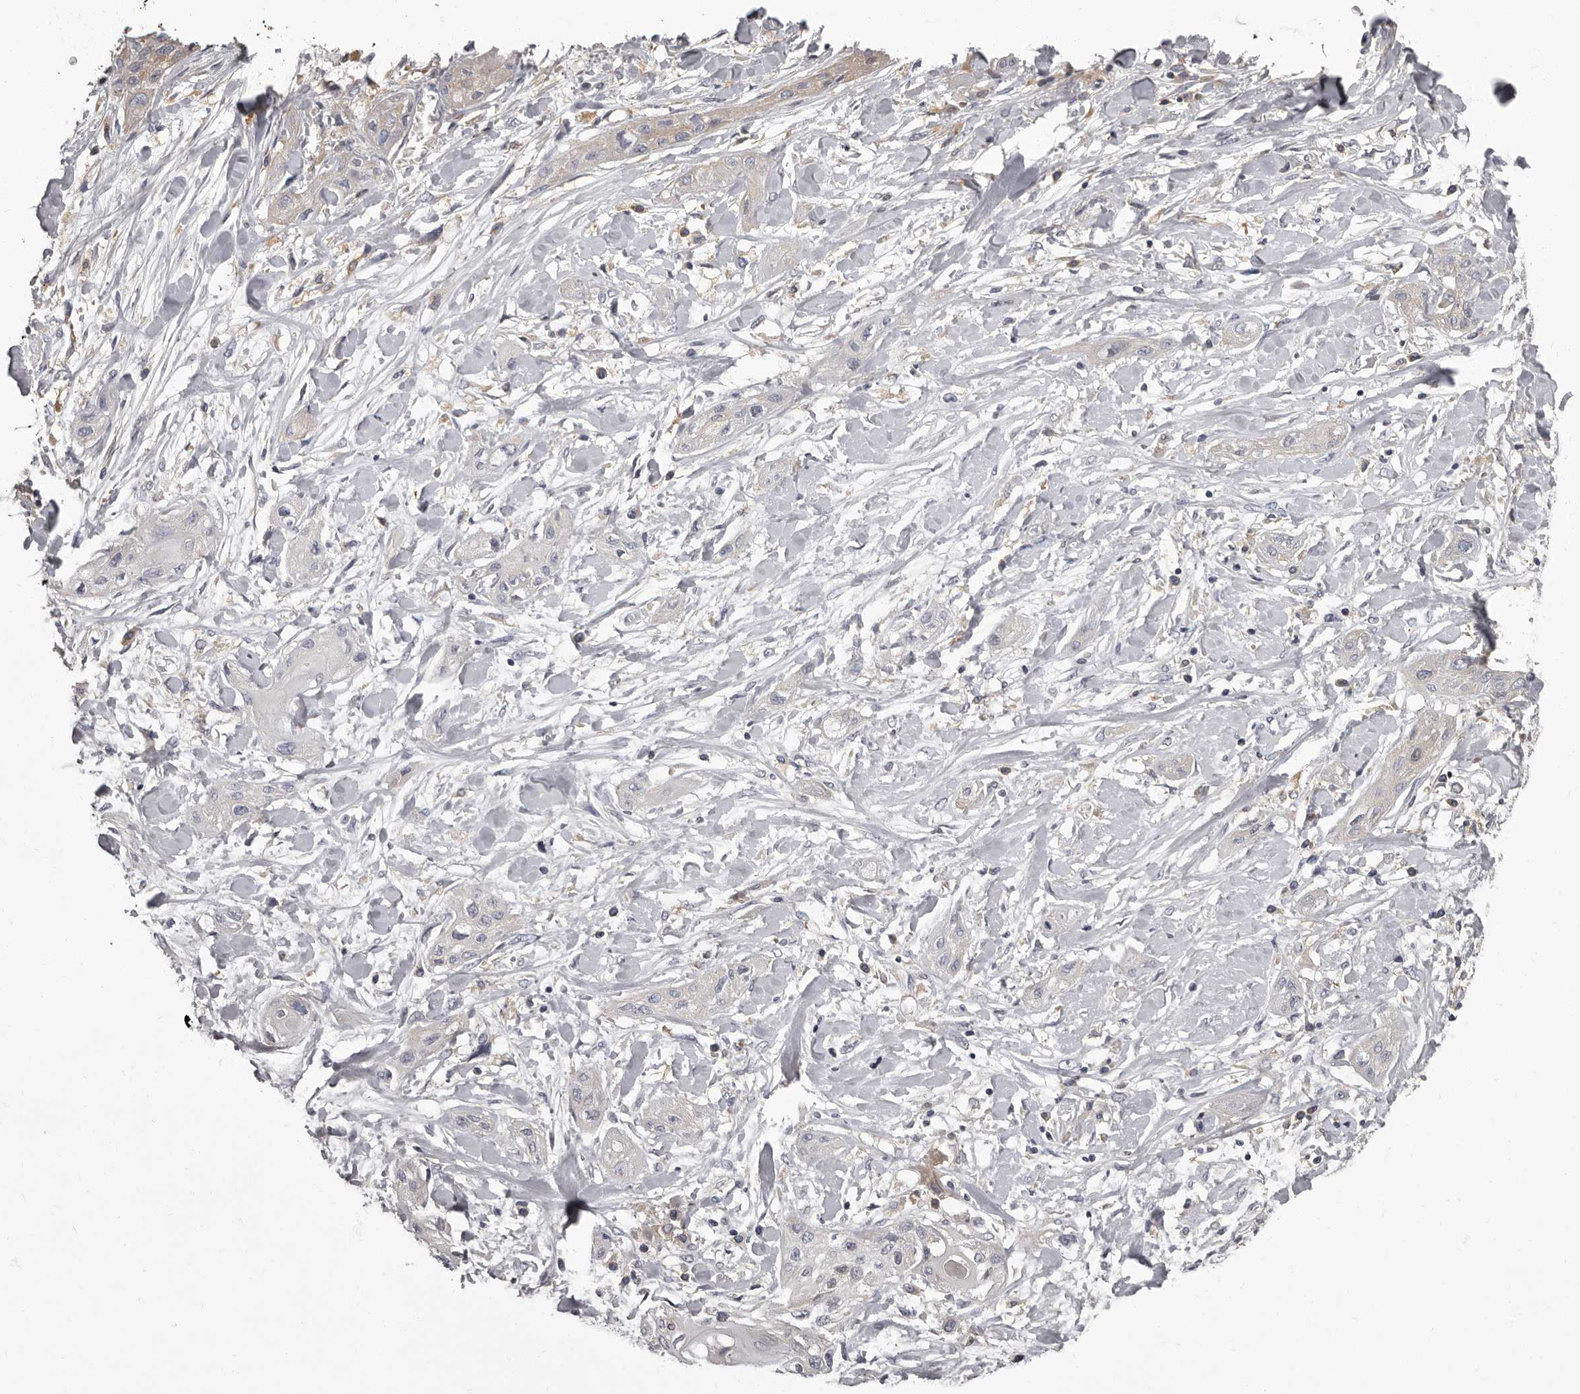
{"staining": {"intensity": "negative", "quantity": "none", "location": "none"}, "tissue": "lung cancer", "cell_type": "Tumor cells", "image_type": "cancer", "snomed": [{"axis": "morphology", "description": "Squamous cell carcinoma, NOS"}, {"axis": "topography", "description": "Lung"}], "caption": "The image shows no staining of tumor cells in lung squamous cell carcinoma.", "gene": "APEH", "patient": {"sex": "female", "age": 47}}